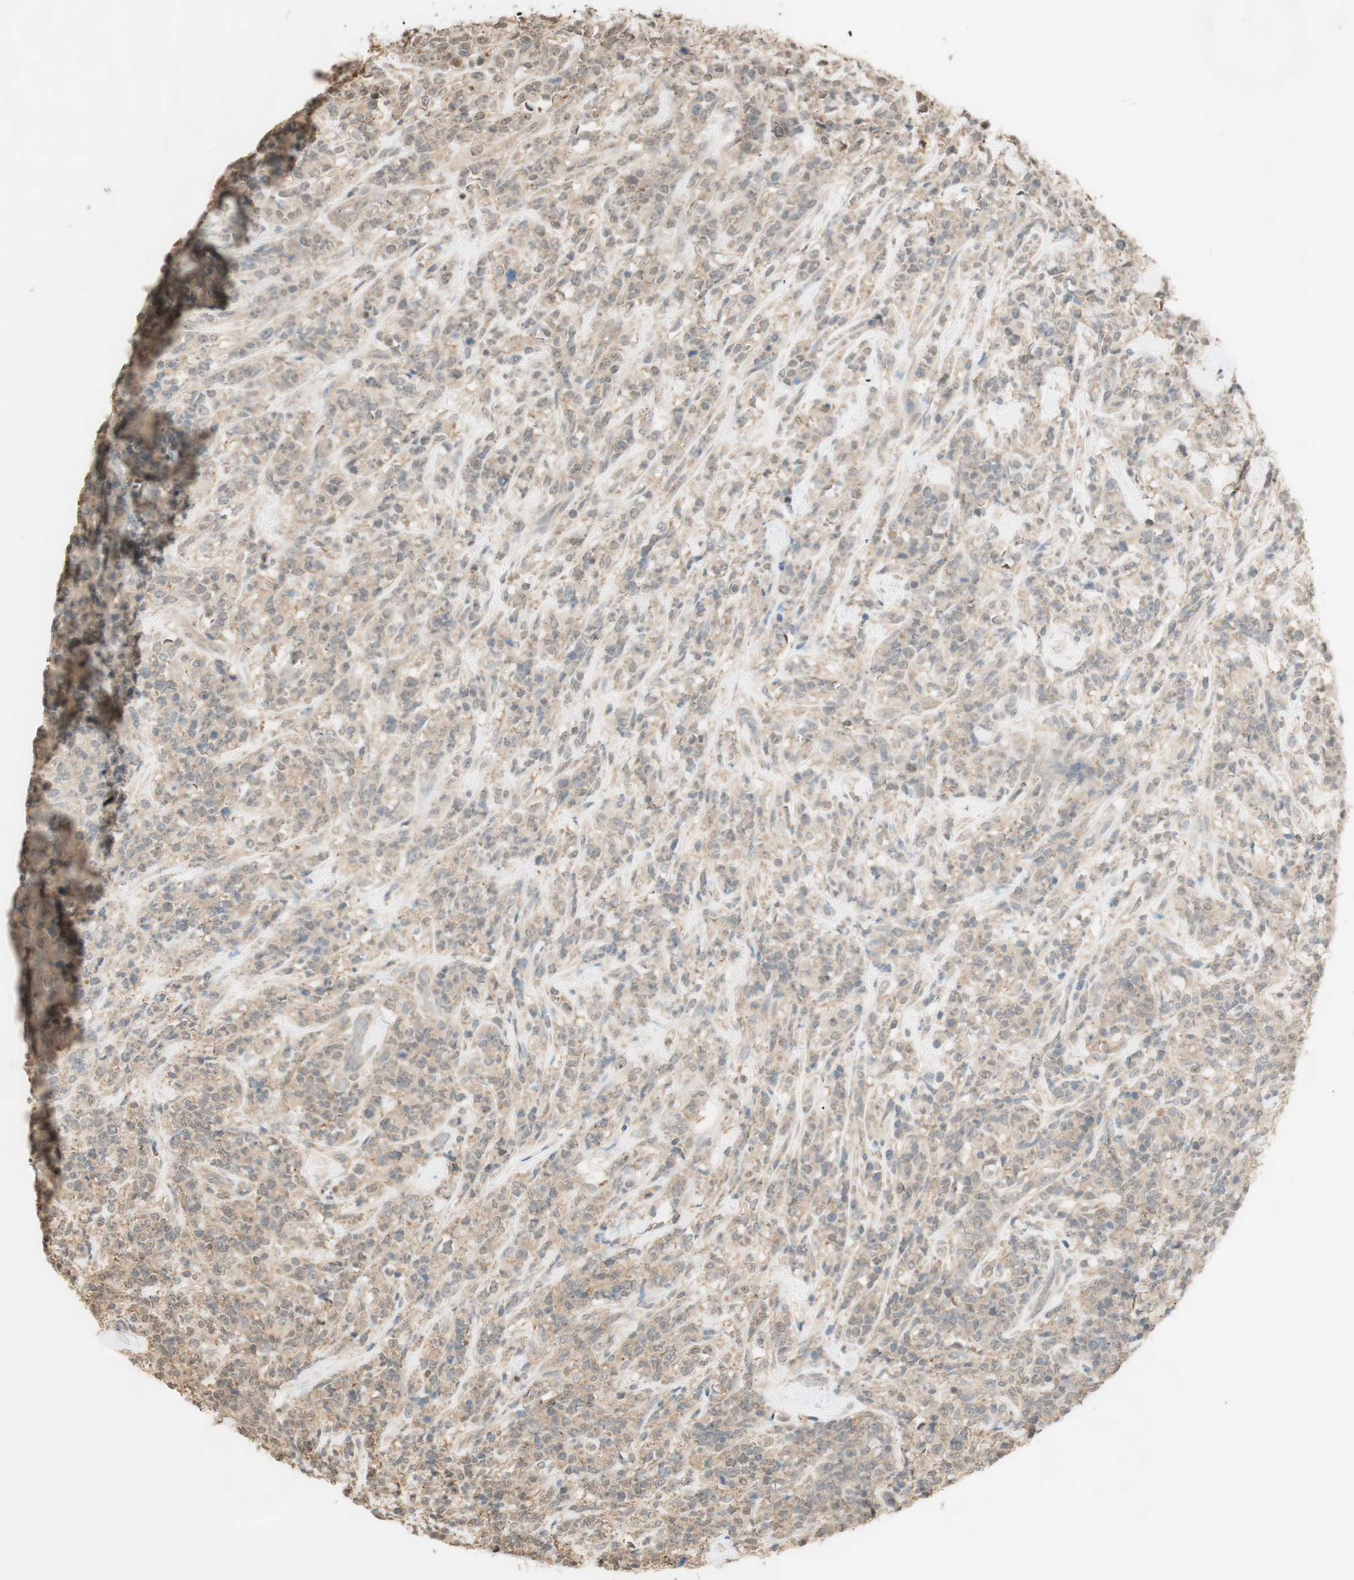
{"staining": {"intensity": "weak", "quantity": ">75%", "location": "cytoplasmic/membranous"}, "tissue": "lymphoma", "cell_type": "Tumor cells", "image_type": "cancer", "snomed": [{"axis": "morphology", "description": "Malignant lymphoma, non-Hodgkin's type, High grade"}, {"axis": "topography", "description": "Soft tissue"}], "caption": "Protein expression analysis of high-grade malignant lymphoma, non-Hodgkin's type exhibits weak cytoplasmic/membranous positivity in approximately >75% of tumor cells. The protein is shown in brown color, while the nuclei are stained blue.", "gene": "SPINT2", "patient": {"sex": "male", "age": 18}}